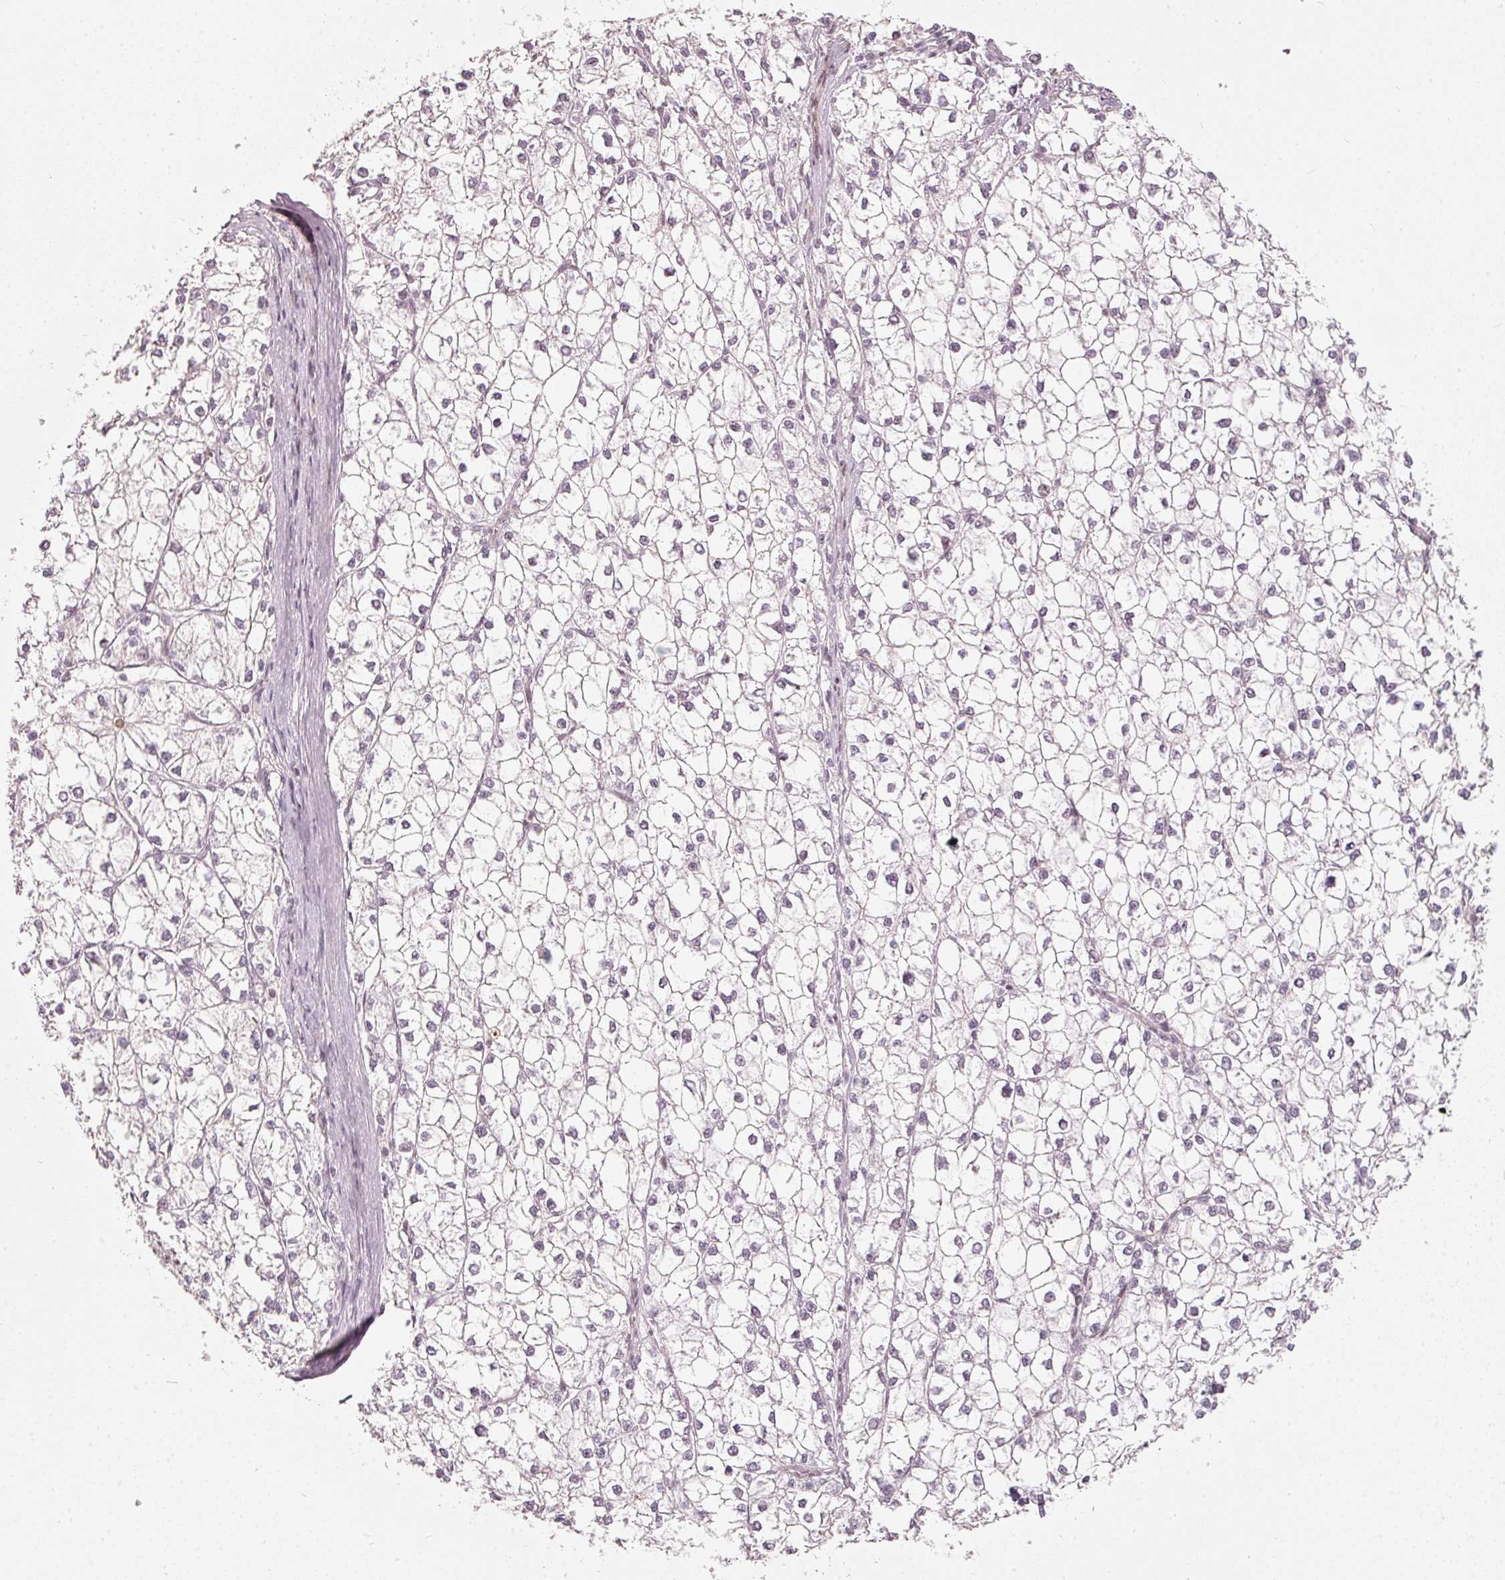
{"staining": {"intensity": "negative", "quantity": "none", "location": "none"}, "tissue": "liver cancer", "cell_type": "Tumor cells", "image_type": "cancer", "snomed": [{"axis": "morphology", "description": "Carcinoma, Hepatocellular, NOS"}, {"axis": "topography", "description": "Liver"}], "caption": "Immunohistochemical staining of liver cancer (hepatocellular carcinoma) displays no significant positivity in tumor cells.", "gene": "MXRA8", "patient": {"sex": "female", "age": 43}}